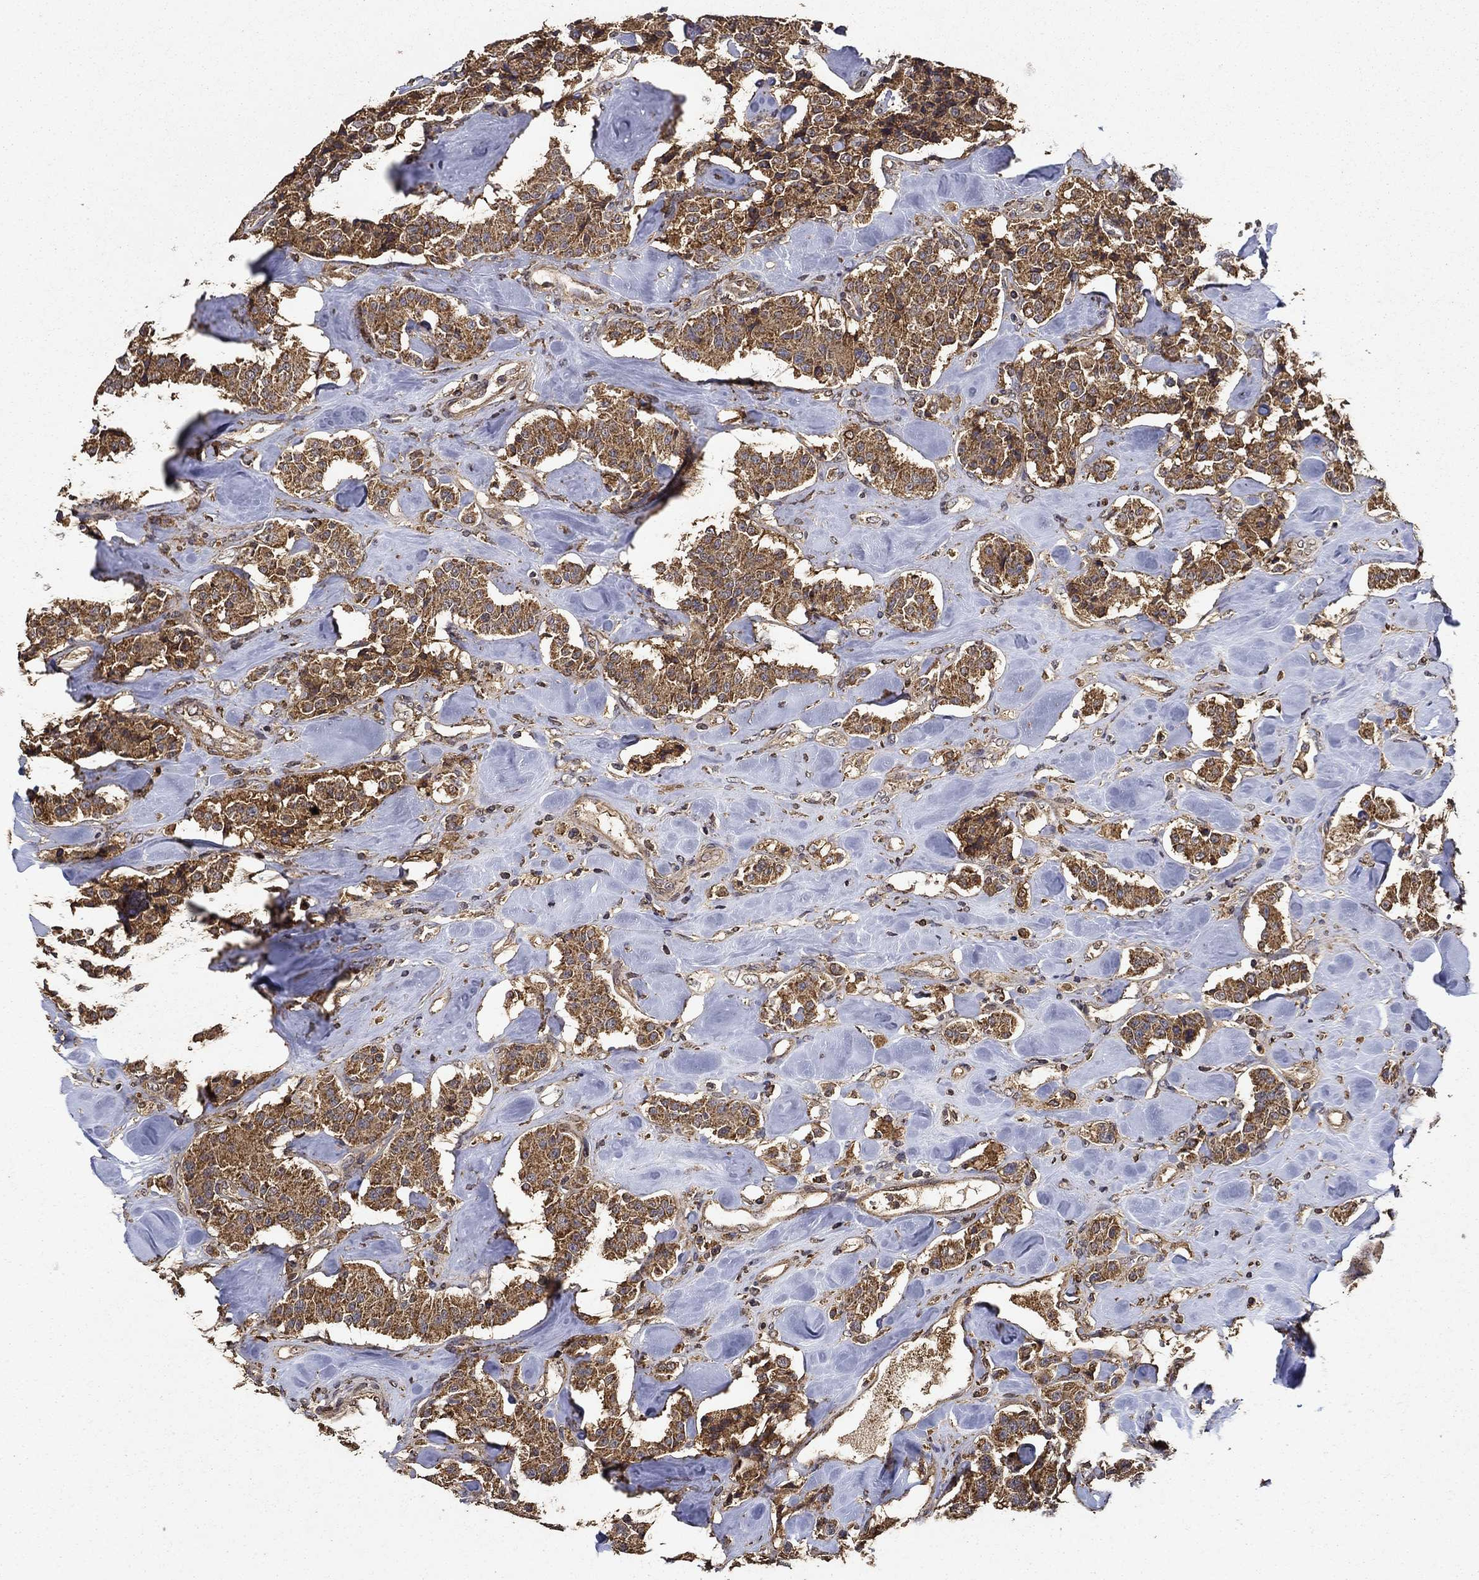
{"staining": {"intensity": "strong", "quantity": ">75%", "location": "cytoplasmic/membranous"}, "tissue": "carcinoid", "cell_type": "Tumor cells", "image_type": "cancer", "snomed": [{"axis": "morphology", "description": "Carcinoid, malignant, NOS"}, {"axis": "topography", "description": "Pancreas"}], "caption": "Immunohistochemical staining of human malignant carcinoid reveals high levels of strong cytoplasmic/membranous protein positivity in about >75% of tumor cells.", "gene": "IFRD1", "patient": {"sex": "male", "age": 41}}